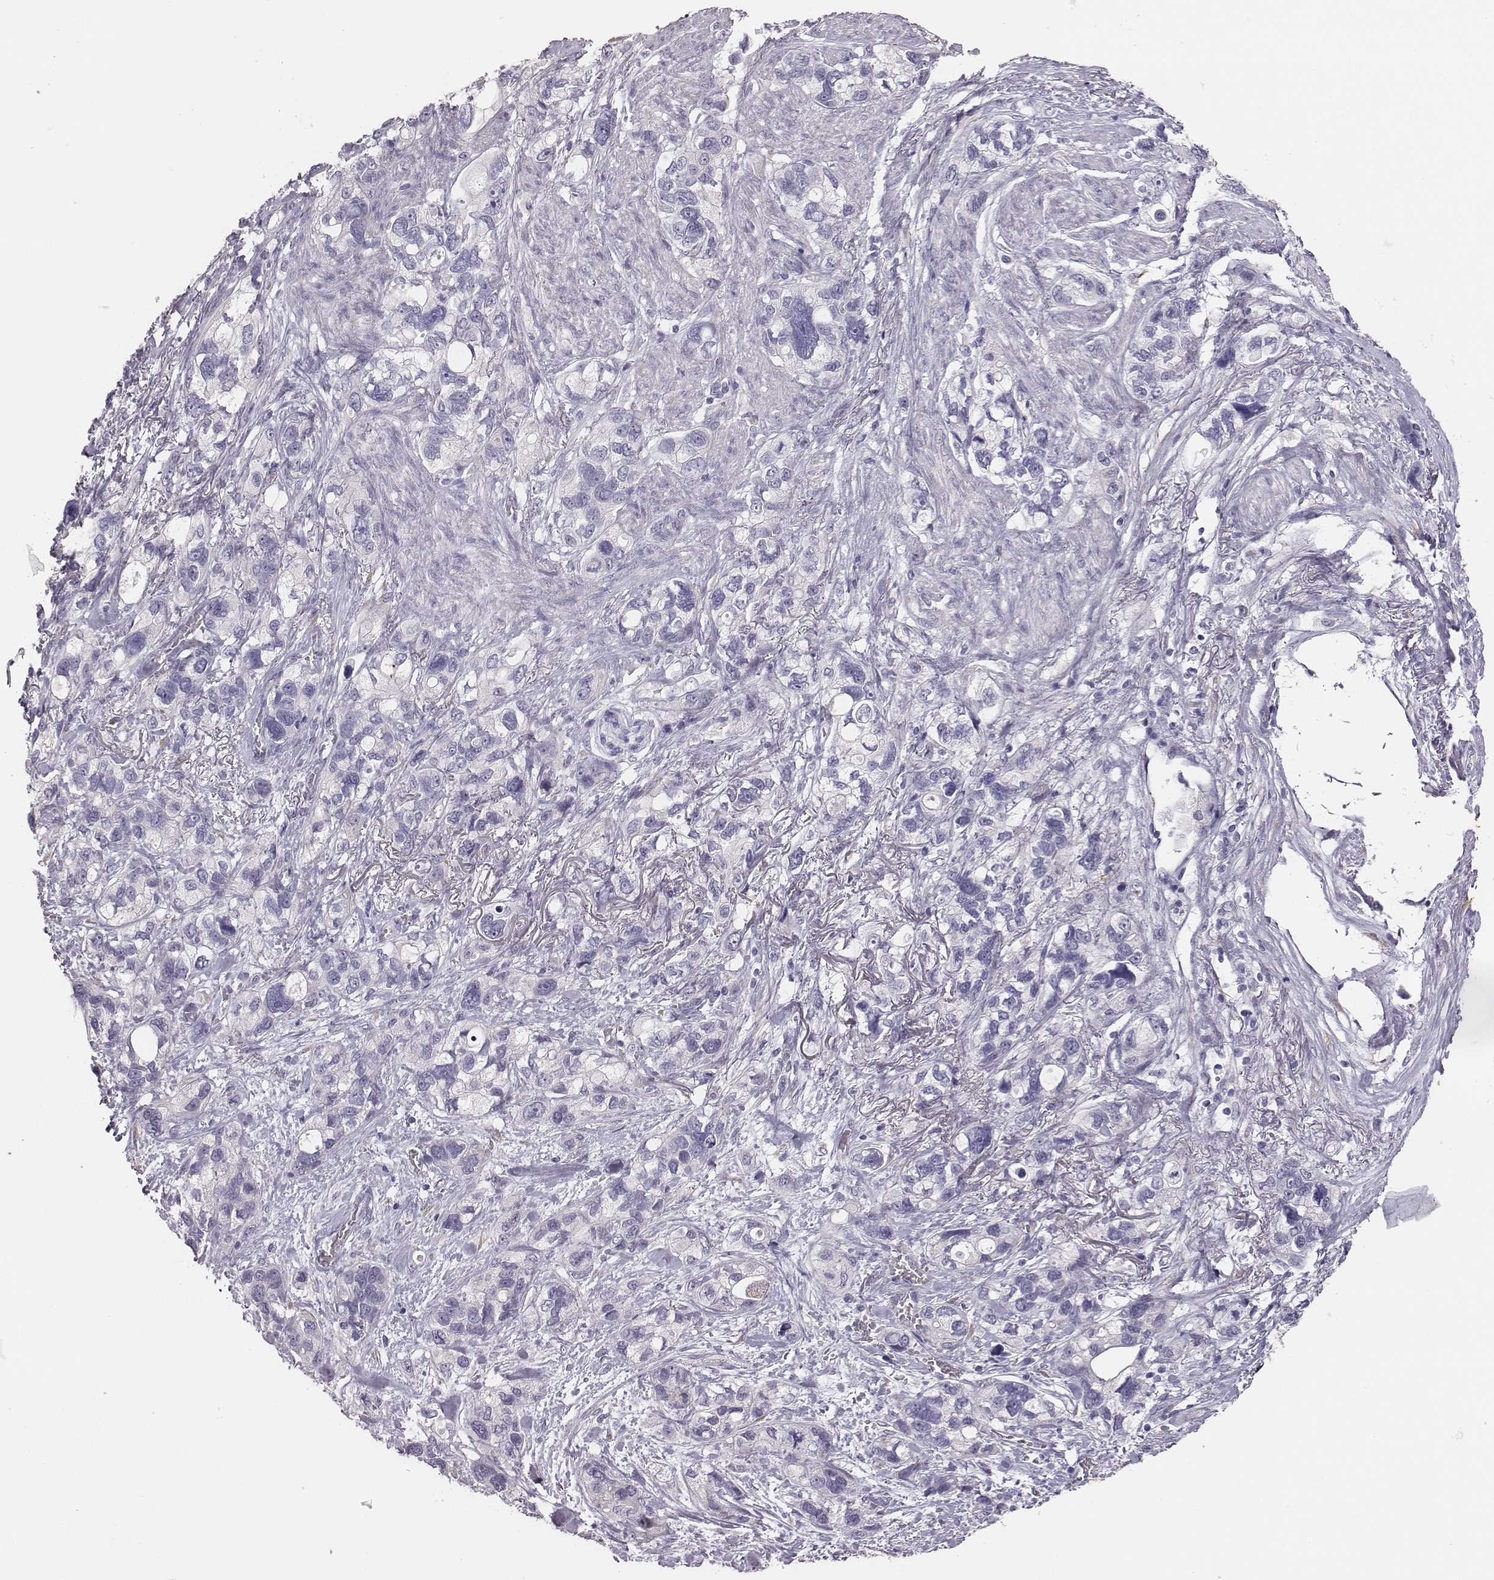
{"staining": {"intensity": "negative", "quantity": "none", "location": "none"}, "tissue": "stomach cancer", "cell_type": "Tumor cells", "image_type": "cancer", "snomed": [{"axis": "morphology", "description": "Adenocarcinoma, NOS"}, {"axis": "topography", "description": "Stomach, upper"}], "caption": "Tumor cells show no significant protein staining in stomach cancer.", "gene": "GUCA1A", "patient": {"sex": "female", "age": 81}}